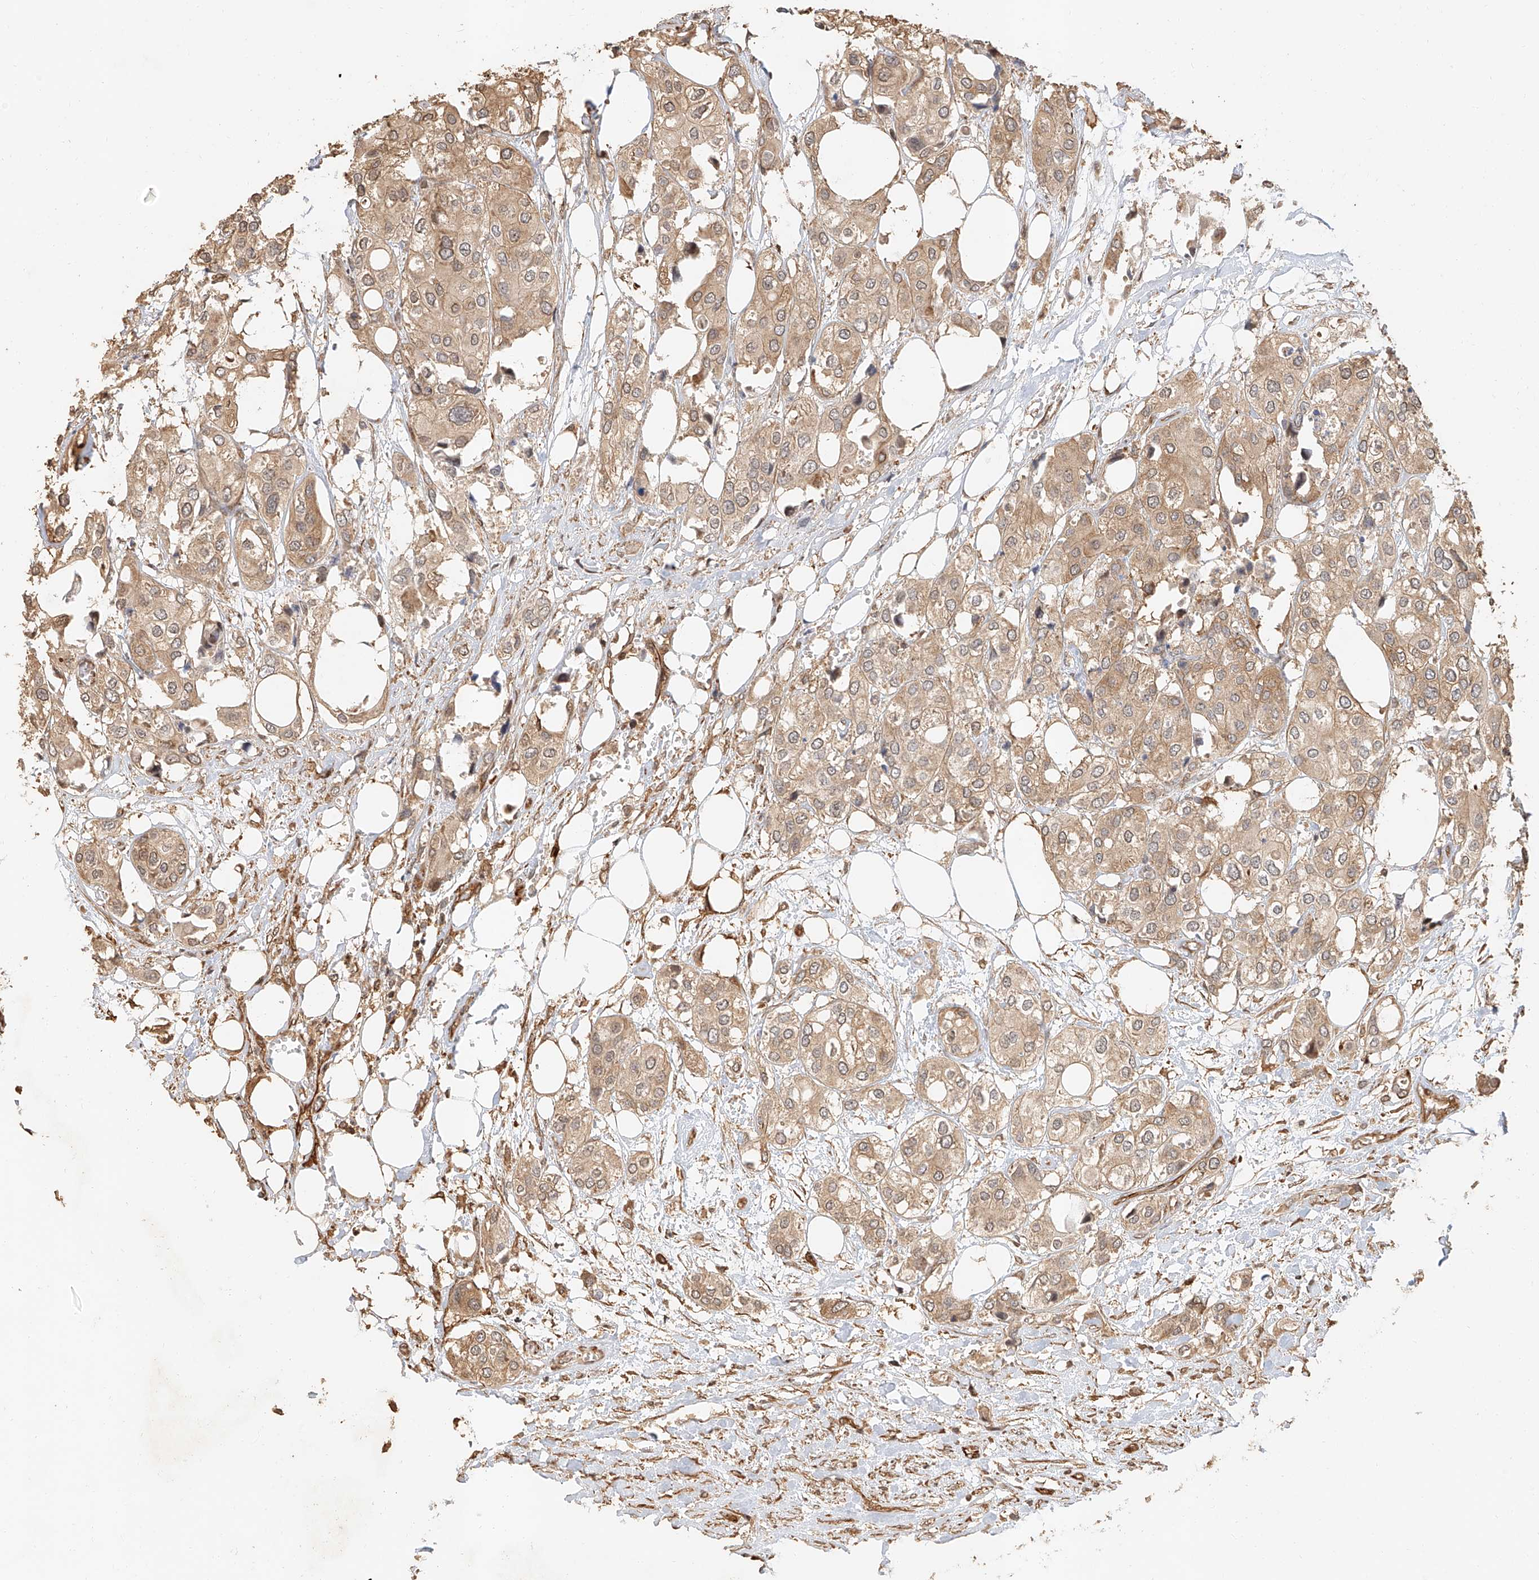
{"staining": {"intensity": "weak", "quantity": ">75%", "location": "cytoplasmic/membranous"}, "tissue": "urothelial cancer", "cell_type": "Tumor cells", "image_type": "cancer", "snomed": [{"axis": "morphology", "description": "Urothelial carcinoma, High grade"}, {"axis": "topography", "description": "Urinary bladder"}], "caption": "Protein positivity by immunohistochemistry reveals weak cytoplasmic/membranous staining in approximately >75% of tumor cells in urothelial cancer. The protein of interest is stained brown, and the nuclei are stained in blue (DAB IHC with brightfield microscopy, high magnification).", "gene": "NAP1L1", "patient": {"sex": "male", "age": 64}}